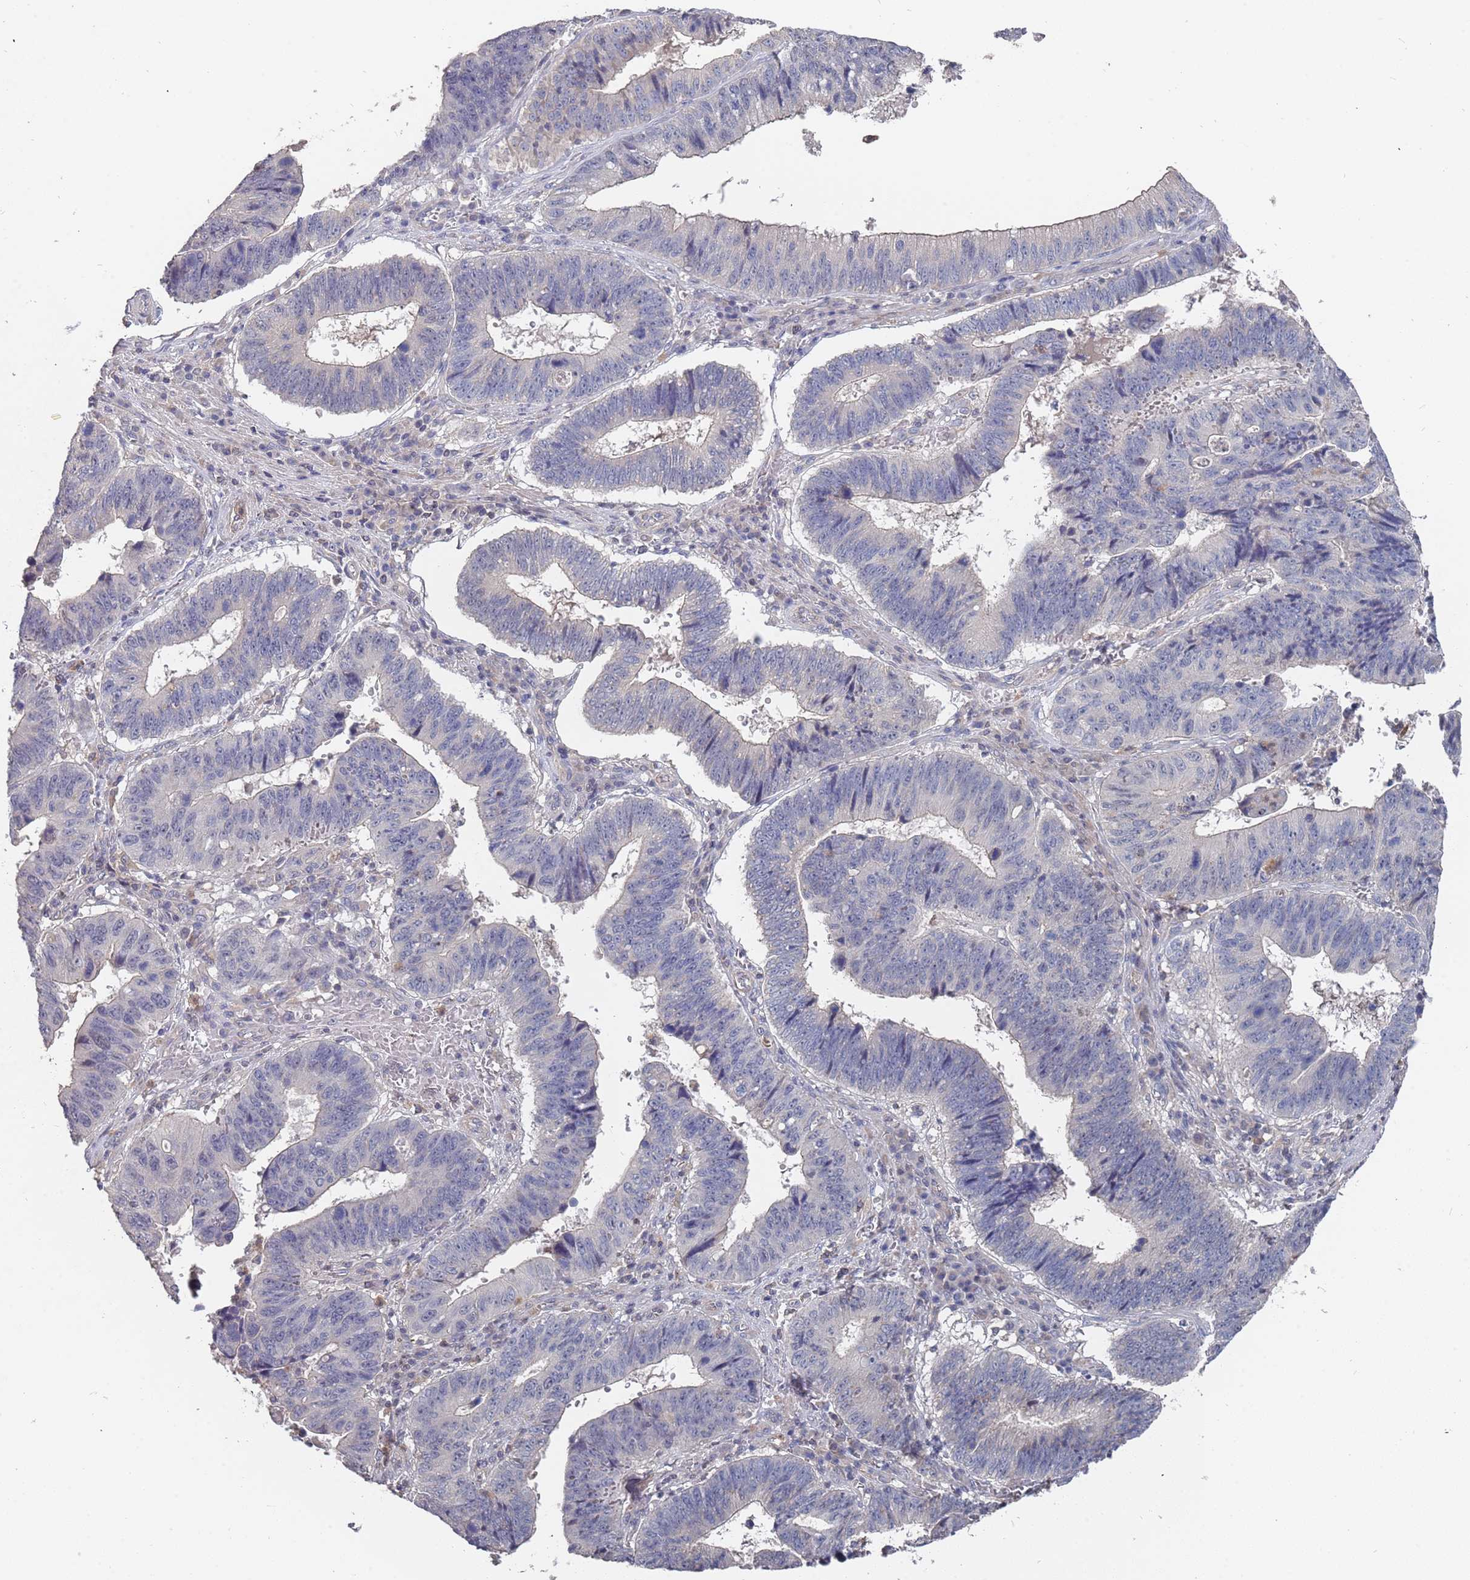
{"staining": {"intensity": "negative", "quantity": "none", "location": "none"}, "tissue": "stomach cancer", "cell_type": "Tumor cells", "image_type": "cancer", "snomed": [{"axis": "morphology", "description": "Adenocarcinoma, NOS"}, {"axis": "topography", "description": "Stomach"}], "caption": "A high-resolution image shows immunohistochemistry (IHC) staining of adenocarcinoma (stomach), which exhibits no significant staining in tumor cells. (DAB immunohistochemistry with hematoxylin counter stain).", "gene": "TCEANC2", "patient": {"sex": "male", "age": 59}}